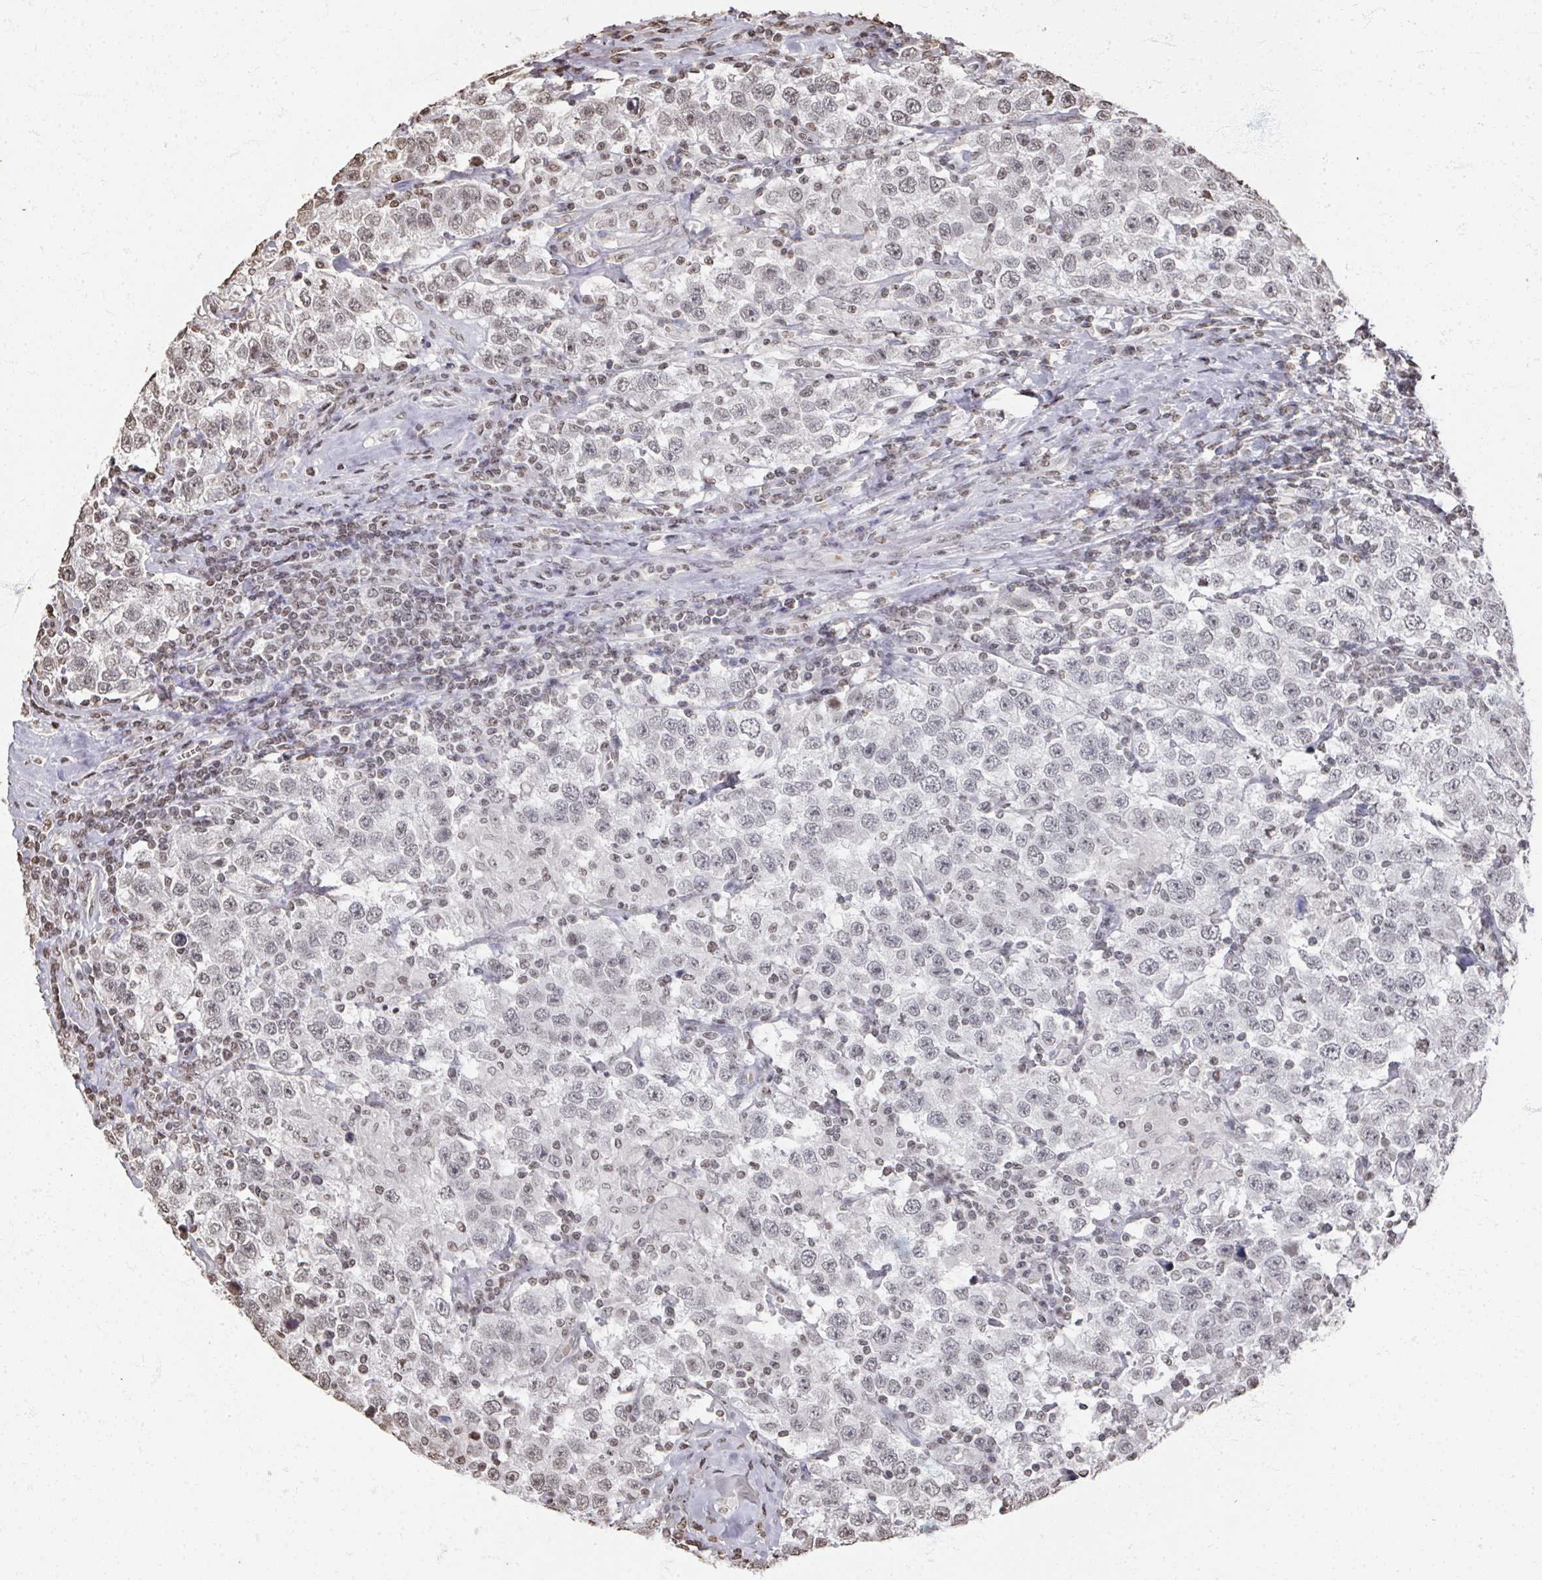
{"staining": {"intensity": "weak", "quantity": "<25%", "location": "nuclear"}, "tissue": "testis cancer", "cell_type": "Tumor cells", "image_type": "cancer", "snomed": [{"axis": "morphology", "description": "Seminoma, NOS"}, {"axis": "topography", "description": "Testis"}], "caption": "This is an IHC histopathology image of testis cancer. There is no staining in tumor cells.", "gene": "DCUN1D5", "patient": {"sex": "male", "age": 41}}